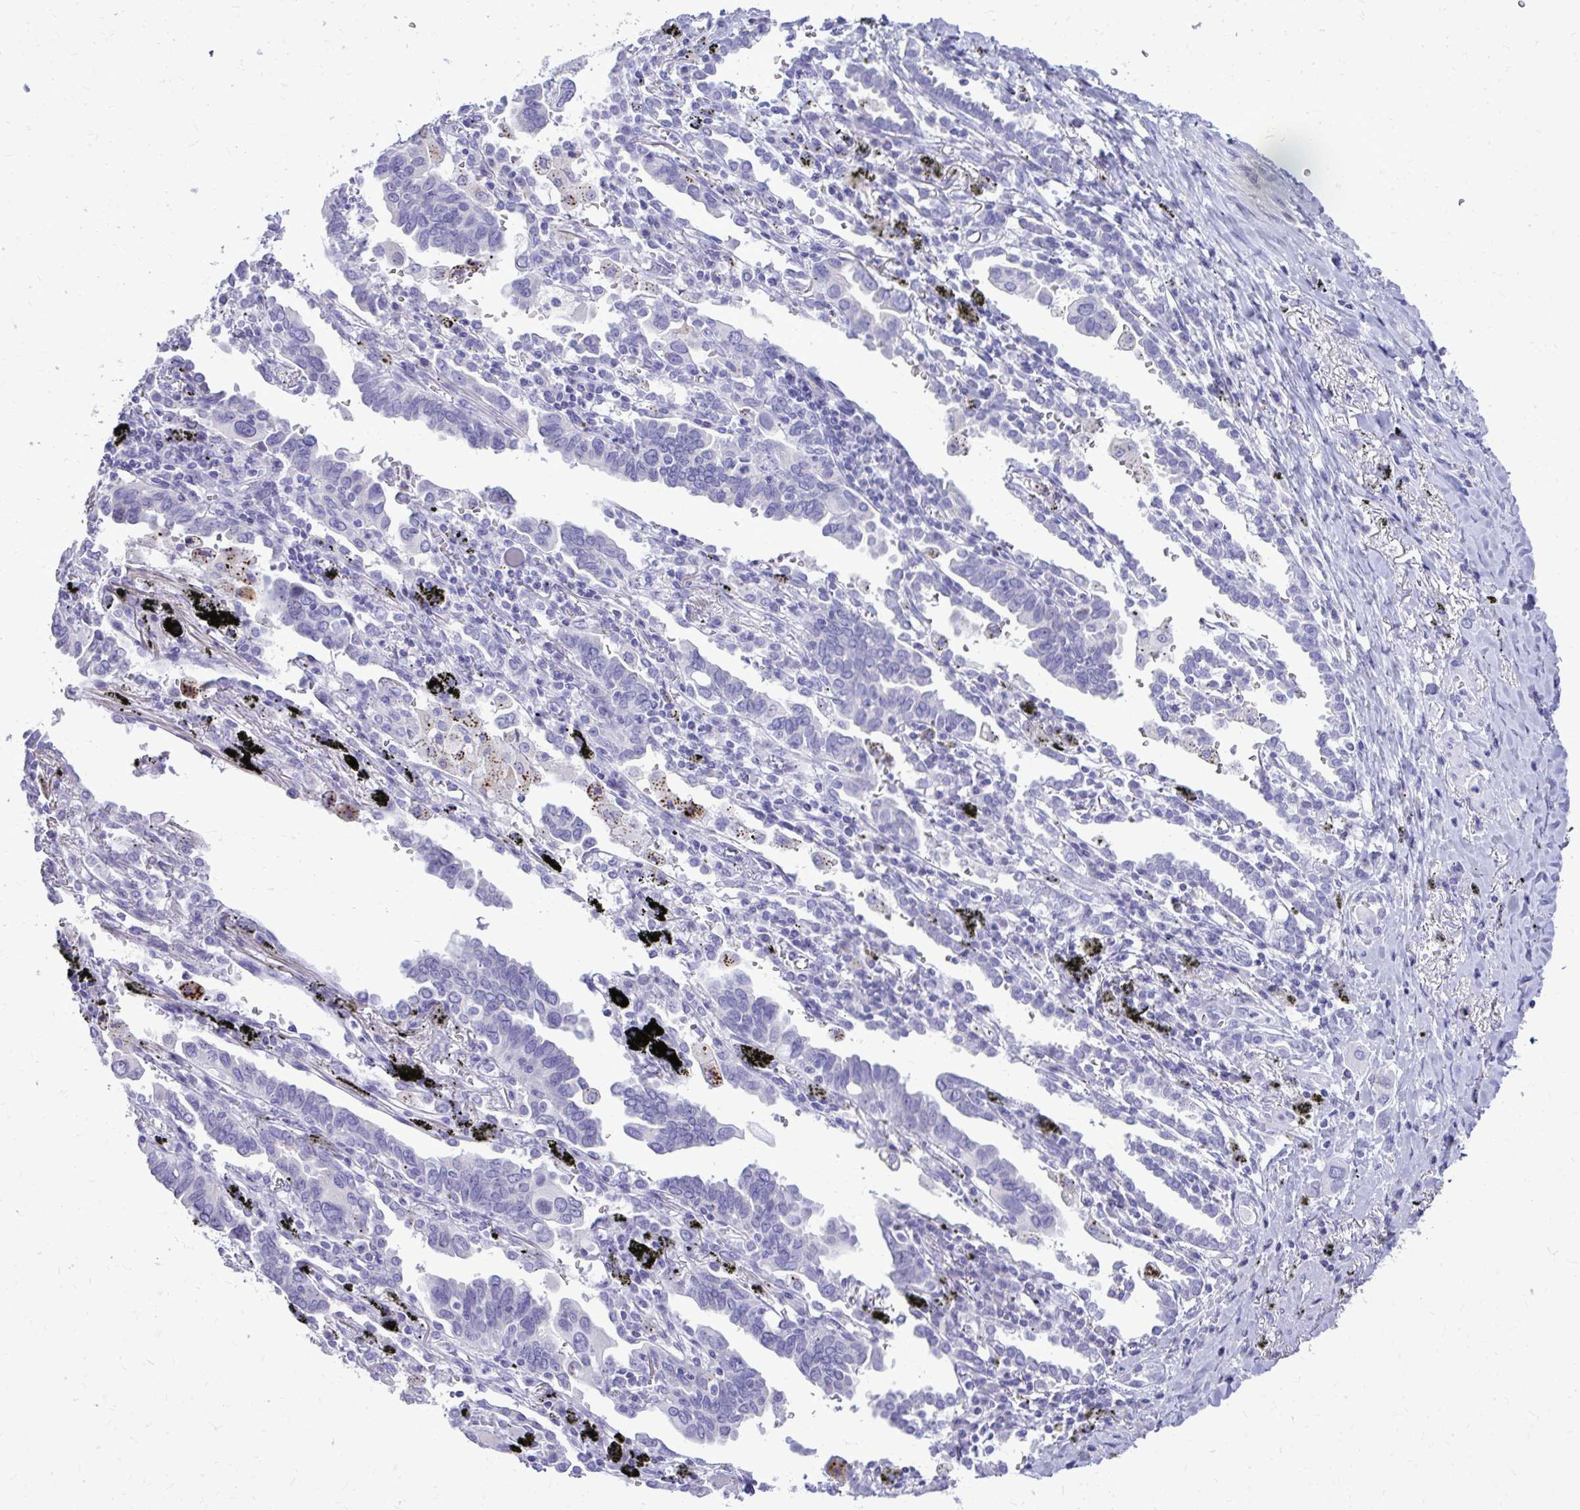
{"staining": {"intensity": "negative", "quantity": "none", "location": "none"}, "tissue": "lung cancer", "cell_type": "Tumor cells", "image_type": "cancer", "snomed": [{"axis": "morphology", "description": "Adenocarcinoma, NOS"}, {"axis": "topography", "description": "Lung"}], "caption": "The histopathology image displays no staining of tumor cells in lung adenocarcinoma.", "gene": "BCL6B", "patient": {"sex": "male", "age": 76}}